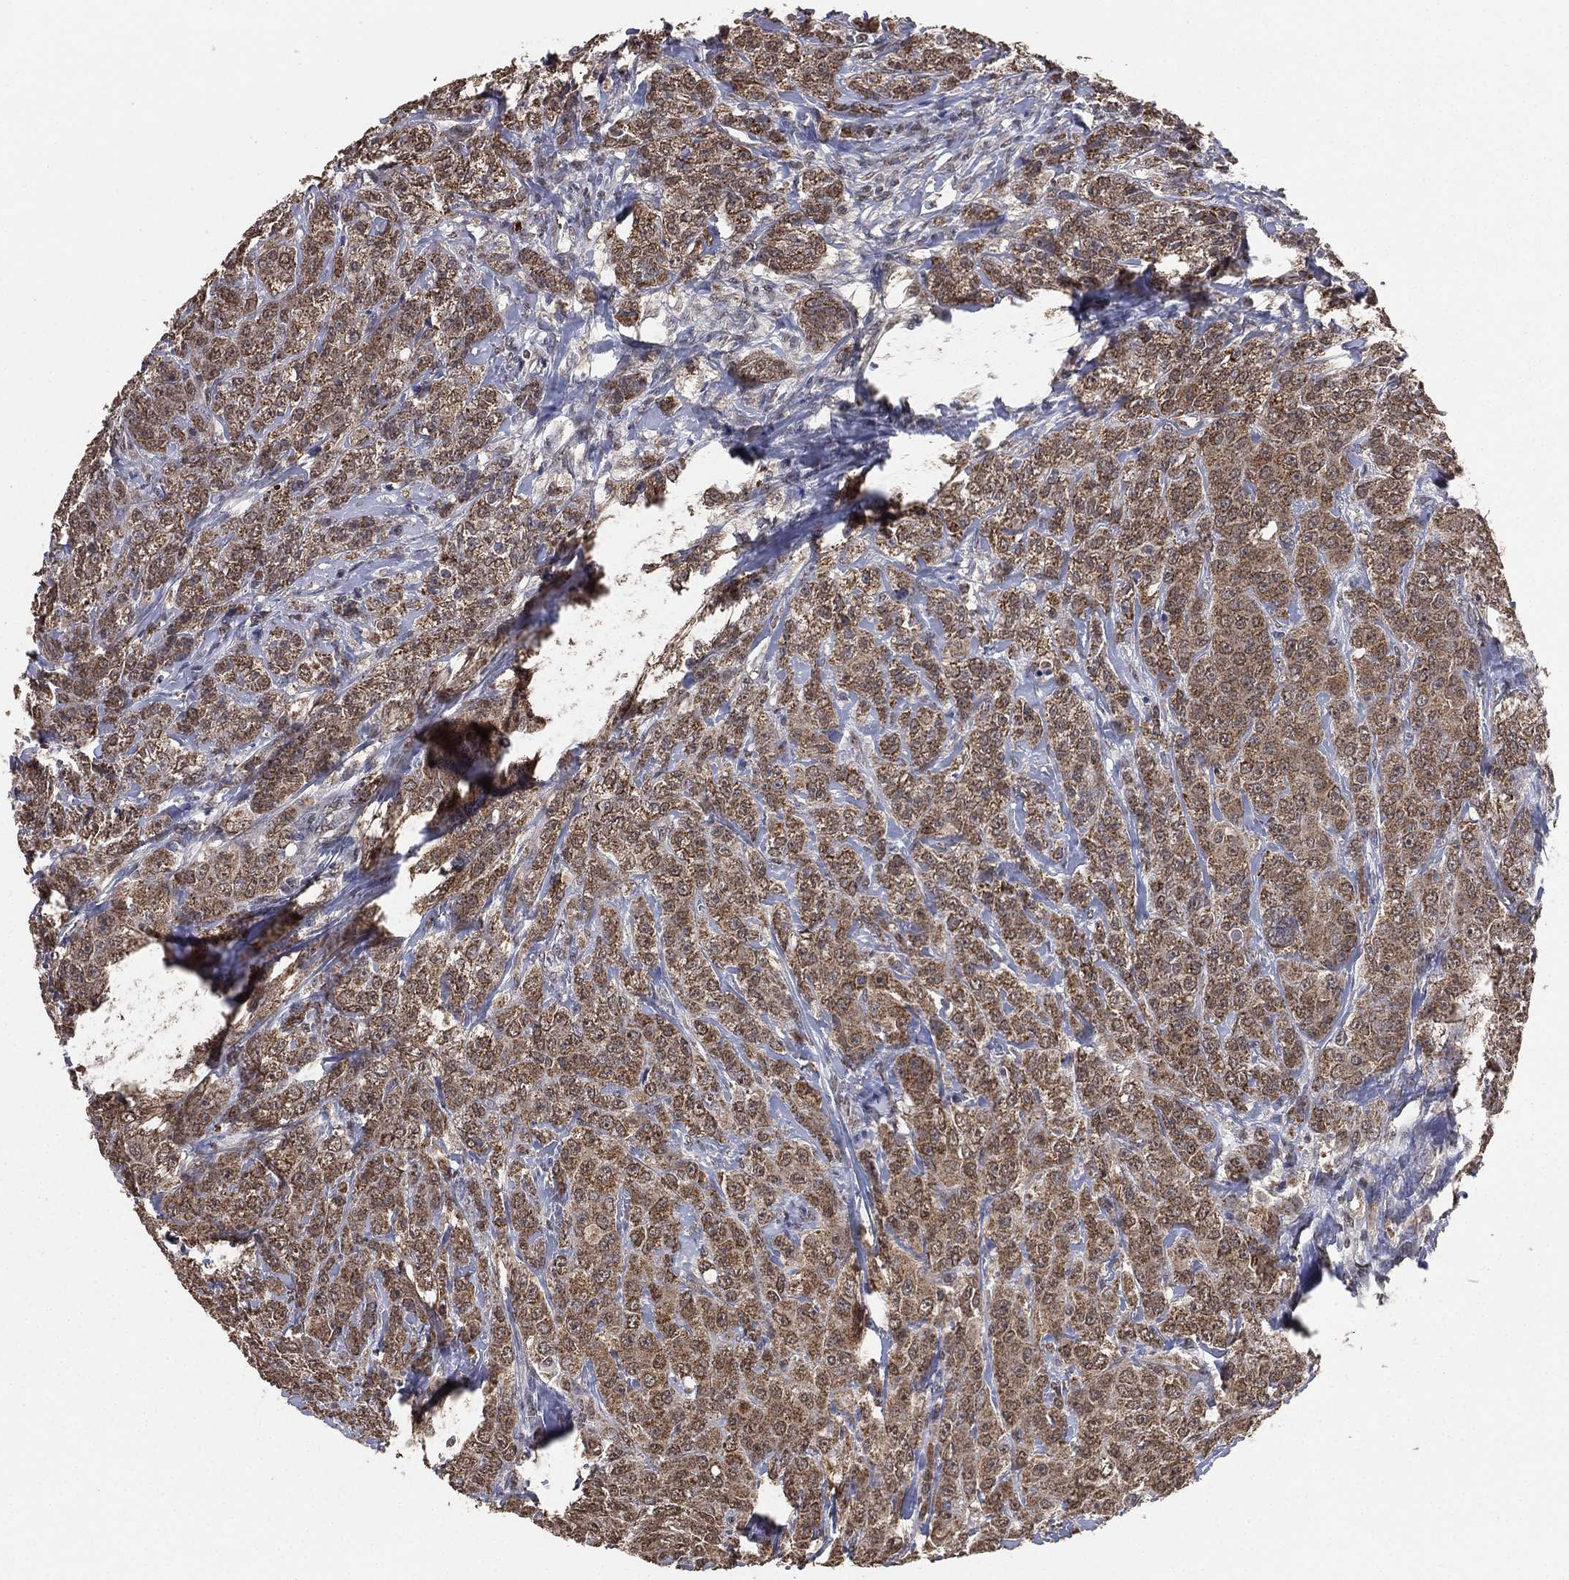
{"staining": {"intensity": "moderate", "quantity": ">75%", "location": "cytoplasmic/membranous"}, "tissue": "breast cancer", "cell_type": "Tumor cells", "image_type": "cancer", "snomed": [{"axis": "morphology", "description": "Duct carcinoma"}, {"axis": "topography", "description": "Breast"}], "caption": "High-power microscopy captured an IHC photomicrograph of breast cancer, revealing moderate cytoplasmic/membranous staining in approximately >75% of tumor cells. The staining is performed using DAB brown chromogen to label protein expression. The nuclei are counter-stained blue using hematoxylin.", "gene": "ALDH7A1", "patient": {"sex": "female", "age": 43}}